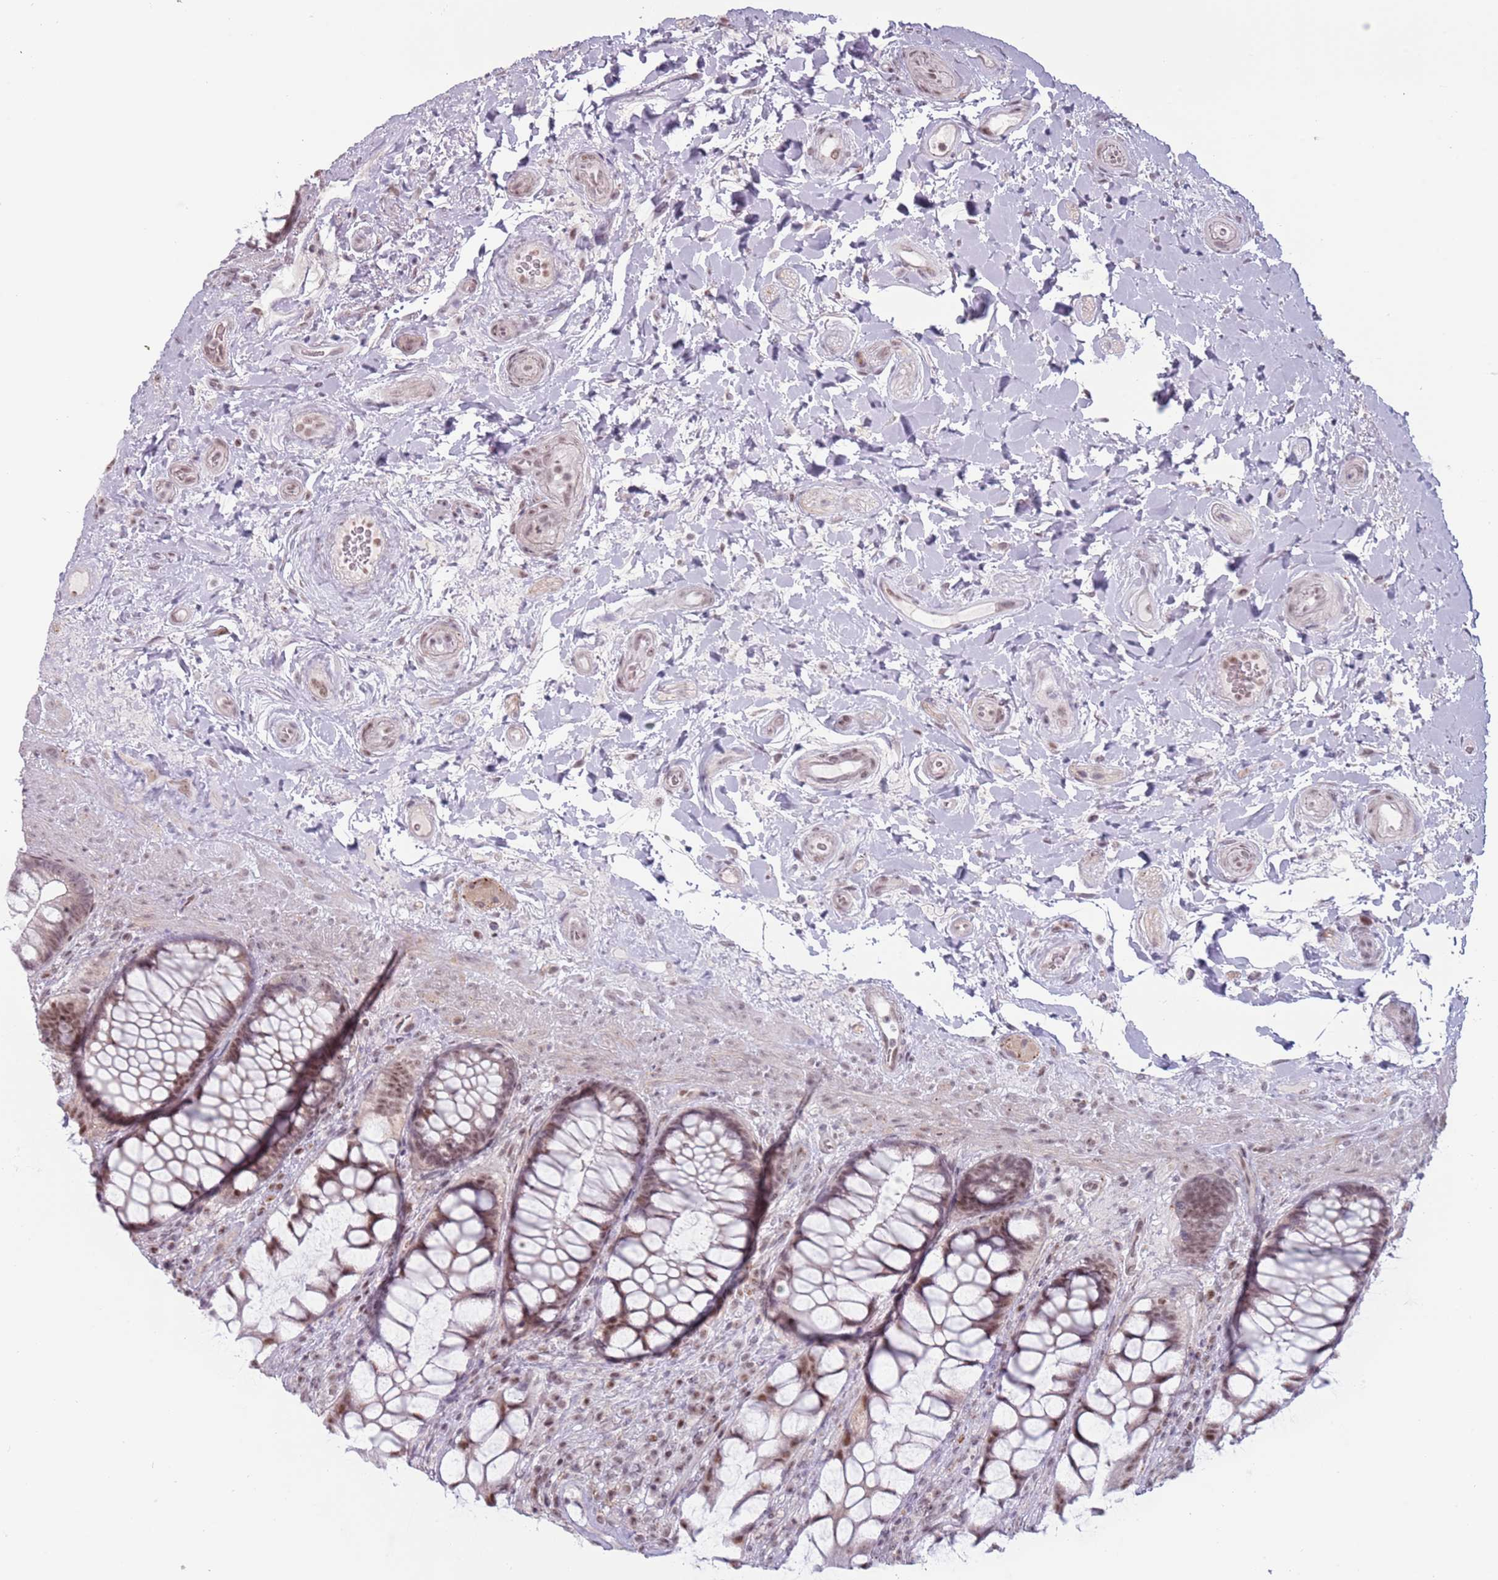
{"staining": {"intensity": "moderate", "quantity": ">75%", "location": "nuclear"}, "tissue": "rectum", "cell_type": "Glandular cells", "image_type": "normal", "snomed": [{"axis": "morphology", "description": "Normal tissue, NOS"}, {"axis": "topography", "description": "Rectum"}], "caption": "A medium amount of moderate nuclear positivity is seen in about >75% of glandular cells in unremarkable rectum. The protein of interest is stained brown, and the nuclei are stained in blue (DAB IHC with brightfield microscopy, high magnification).", "gene": "REXO4", "patient": {"sex": "female", "age": 58}}